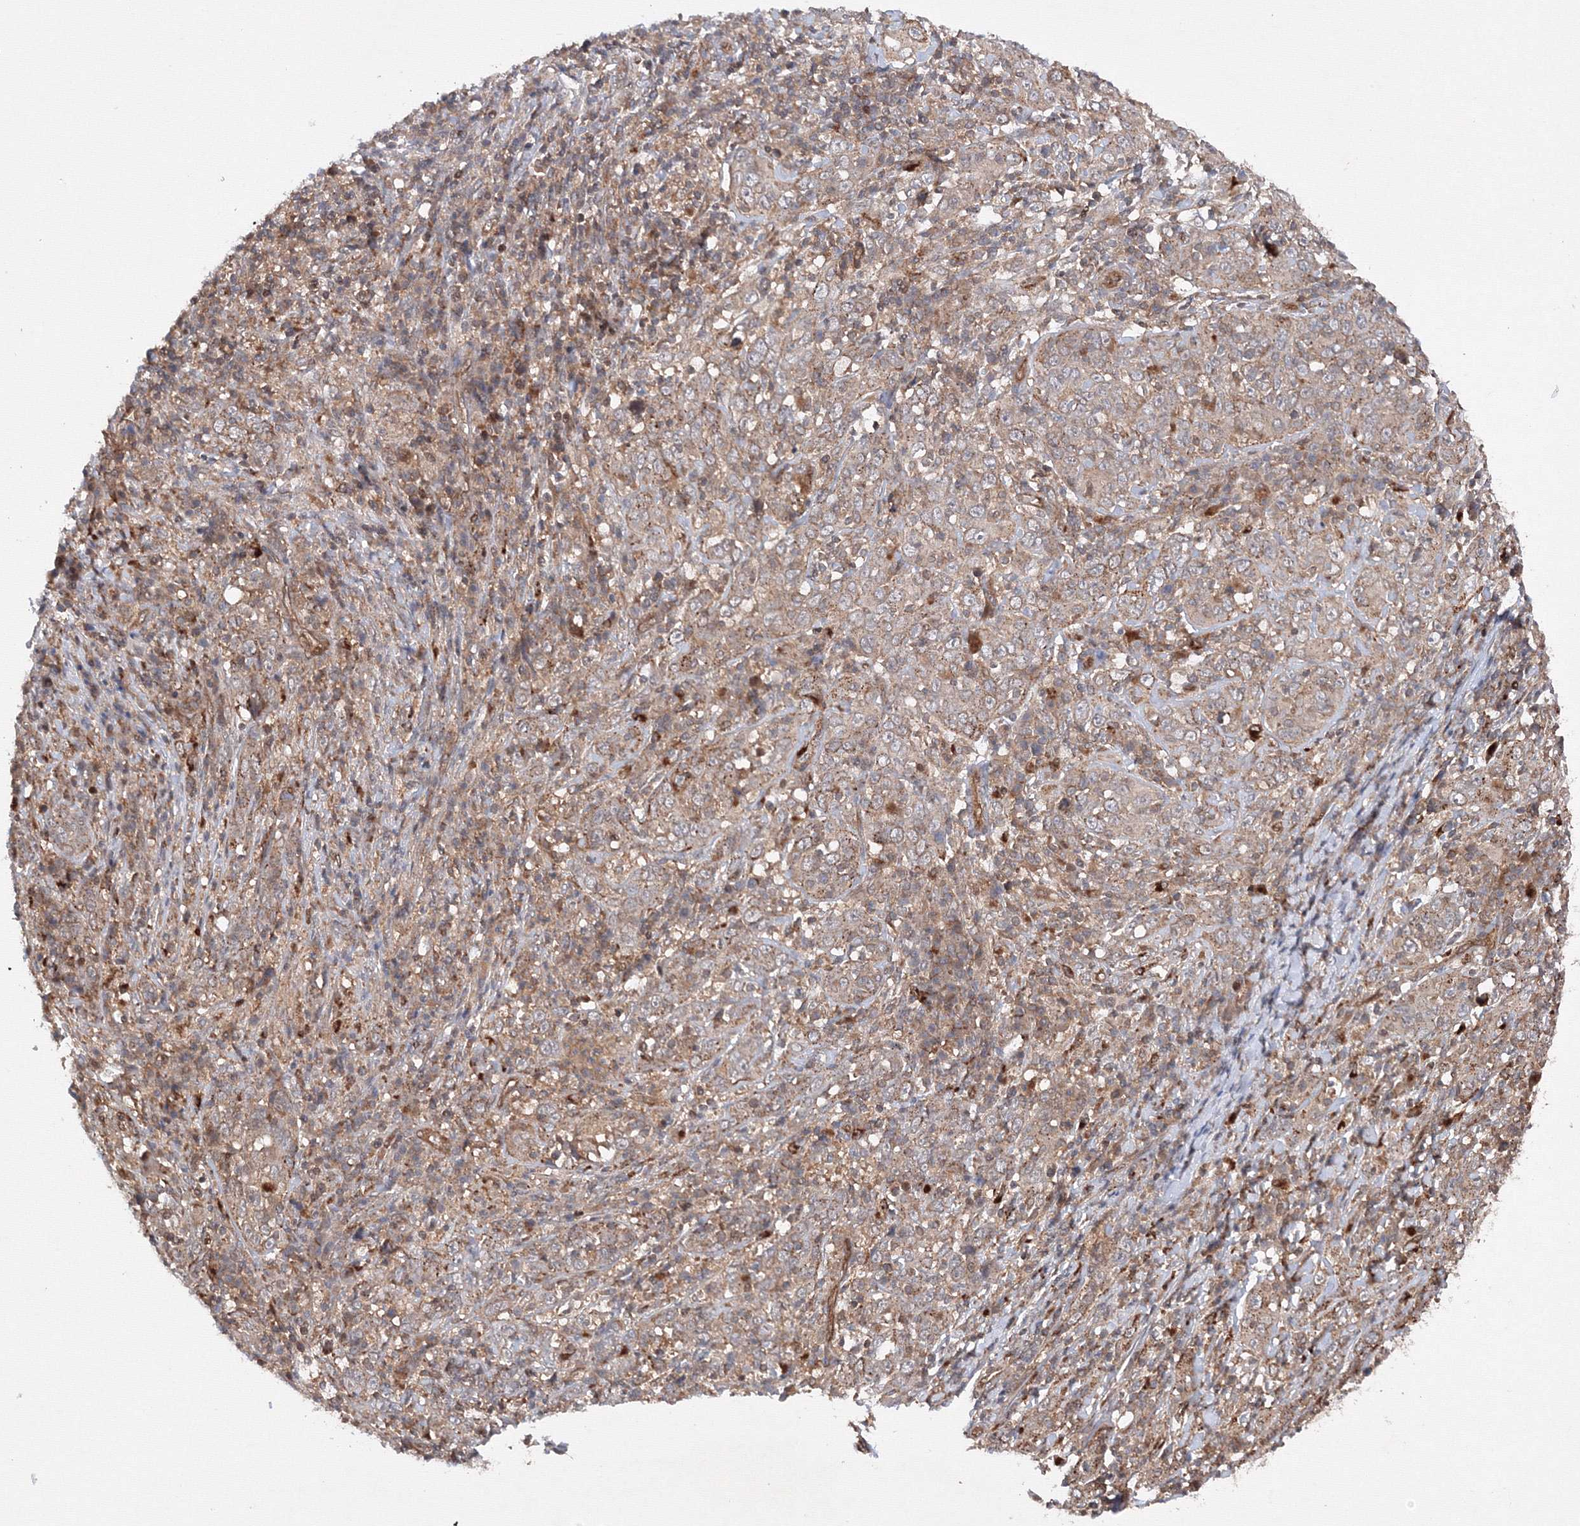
{"staining": {"intensity": "weak", "quantity": "25%-75%", "location": "cytoplasmic/membranous"}, "tissue": "cervical cancer", "cell_type": "Tumor cells", "image_type": "cancer", "snomed": [{"axis": "morphology", "description": "Squamous cell carcinoma, NOS"}, {"axis": "topography", "description": "Cervix"}], "caption": "A brown stain labels weak cytoplasmic/membranous staining of a protein in squamous cell carcinoma (cervical) tumor cells.", "gene": "DCTD", "patient": {"sex": "female", "age": 46}}